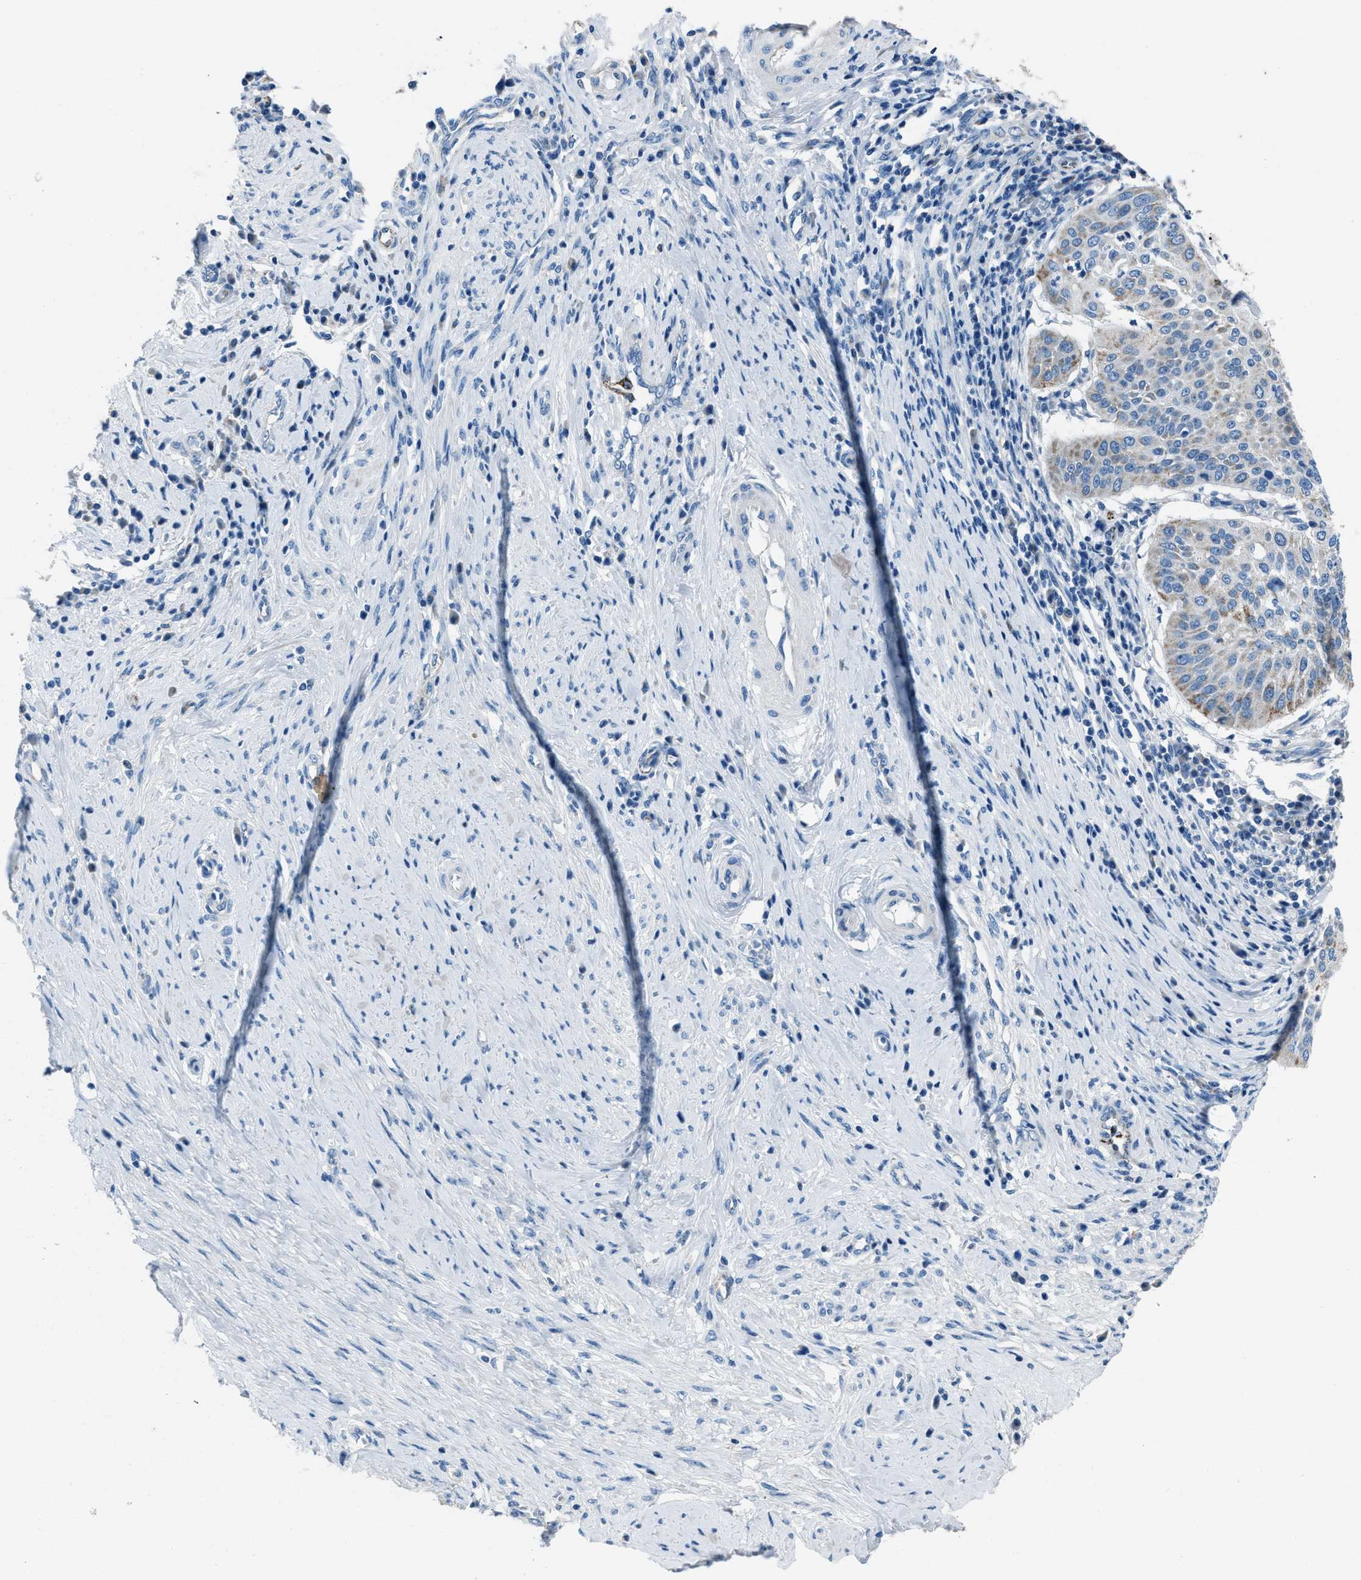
{"staining": {"intensity": "weak", "quantity": "<25%", "location": "cytoplasmic/membranous"}, "tissue": "cervical cancer", "cell_type": "Tumor cells", "image_type": "cancer", "snomed": [{"axis": "morphology", "description": "Normal tissue, NOS"}, {"axis": "morphology", "description": "Squamous cell carcinoma, NOS"}, {"axis": "topography", "description": "Cervix"}], "caption": "The histopathology image shows no staining of tumor cells in cervical cancer (squamous cell carcinoma).", "gene": "AMACR", "patient": {"sex": "female", "age": 39}}